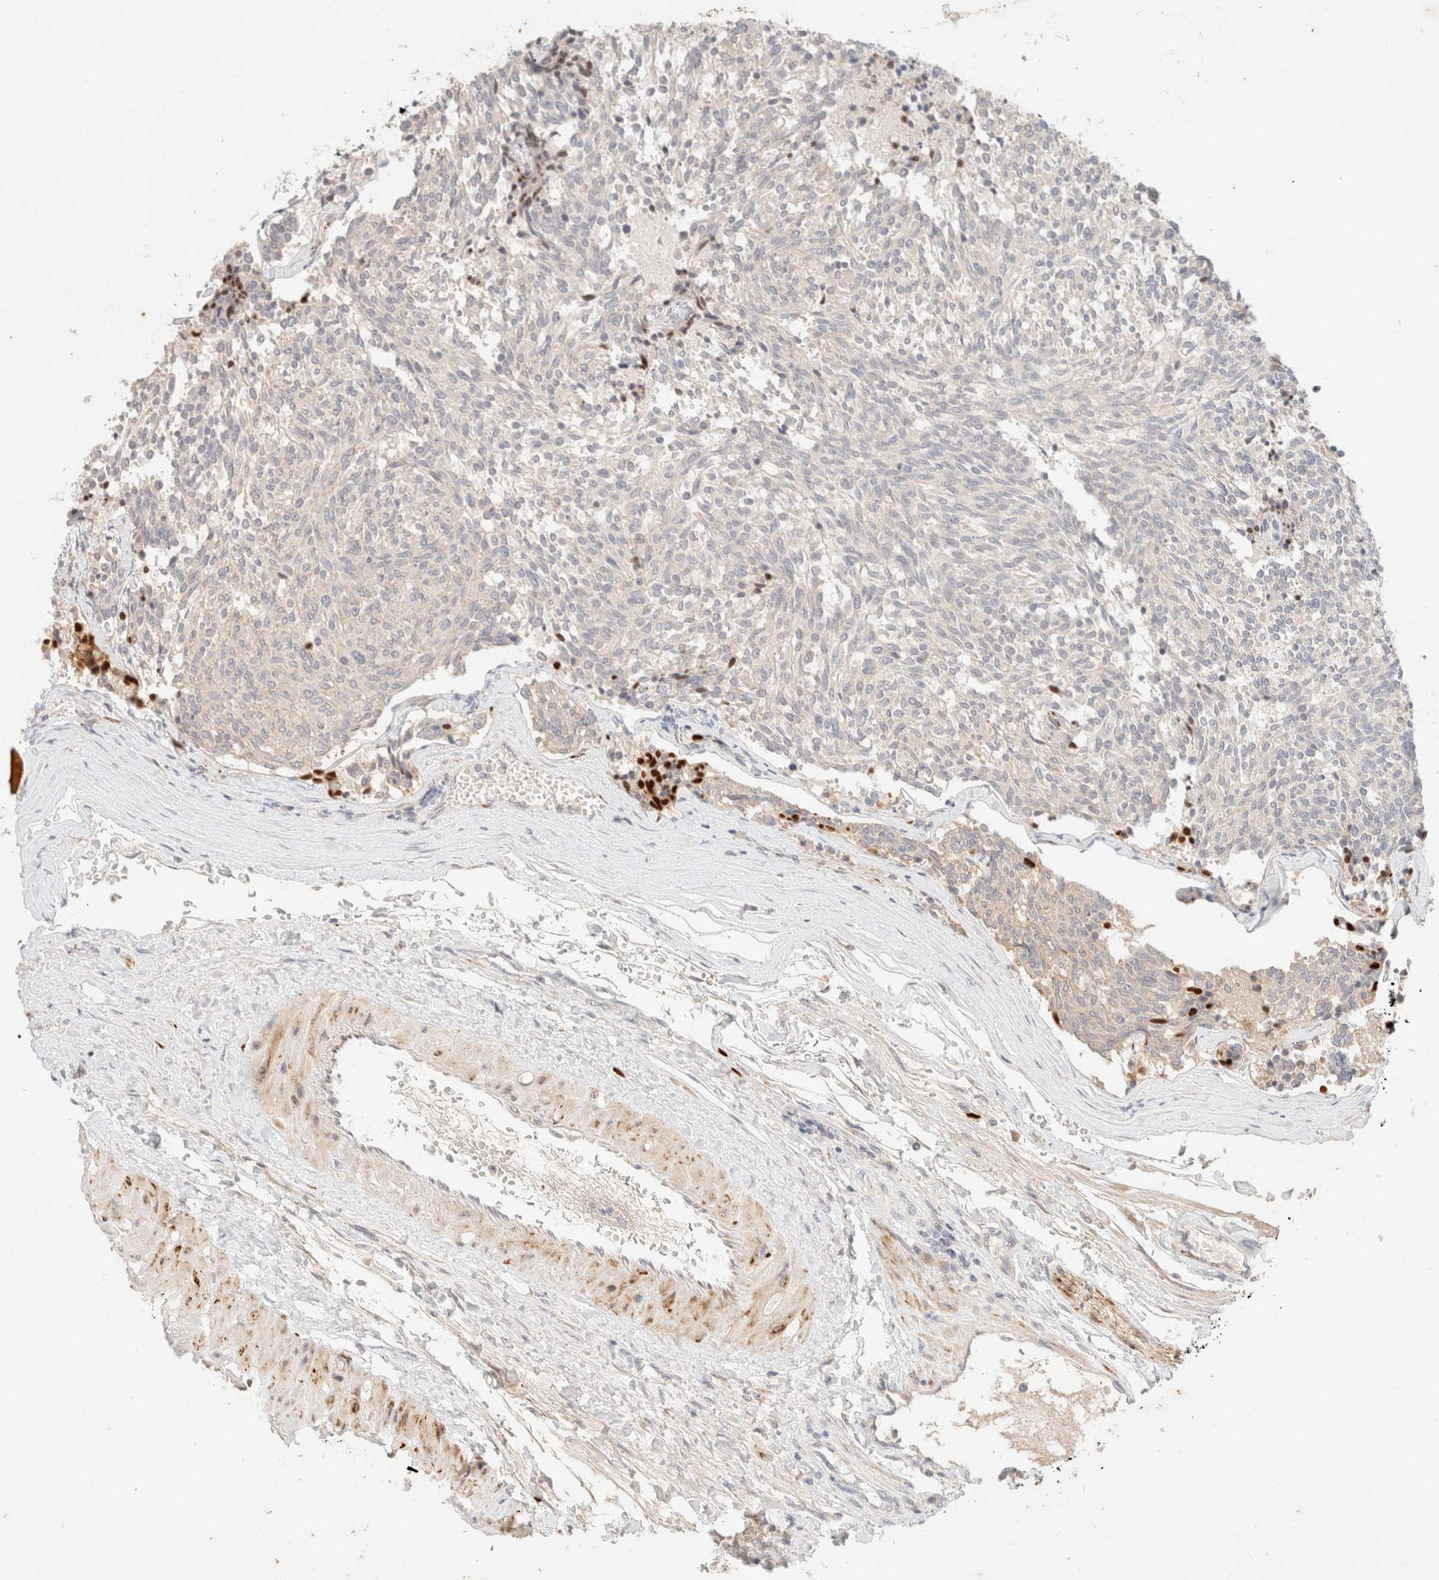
{"staining": {"intensity": "negative", "quantity": "none", "location": "none"}, "tissue": "carcinoid", "cell_type": "Tumor cells", "image_type": "cancer", "snomed": [{"axis": "morphology", "description": "Carcinoid, malignant, NOS"}, {"axis": "topography", "description": "Pancreas"}], "caption": "Immunohistochemistry (IHC) micrograph of human carcinoid (malignant) stained for a protein (brown), which shows no positivity in tumor cells. The staining is performed using DAB brown chromogen with nuclei counter-stained in using hematoxylin.", "gene": "SNTB1", "patient": {"sex": "female", "age": 54}}